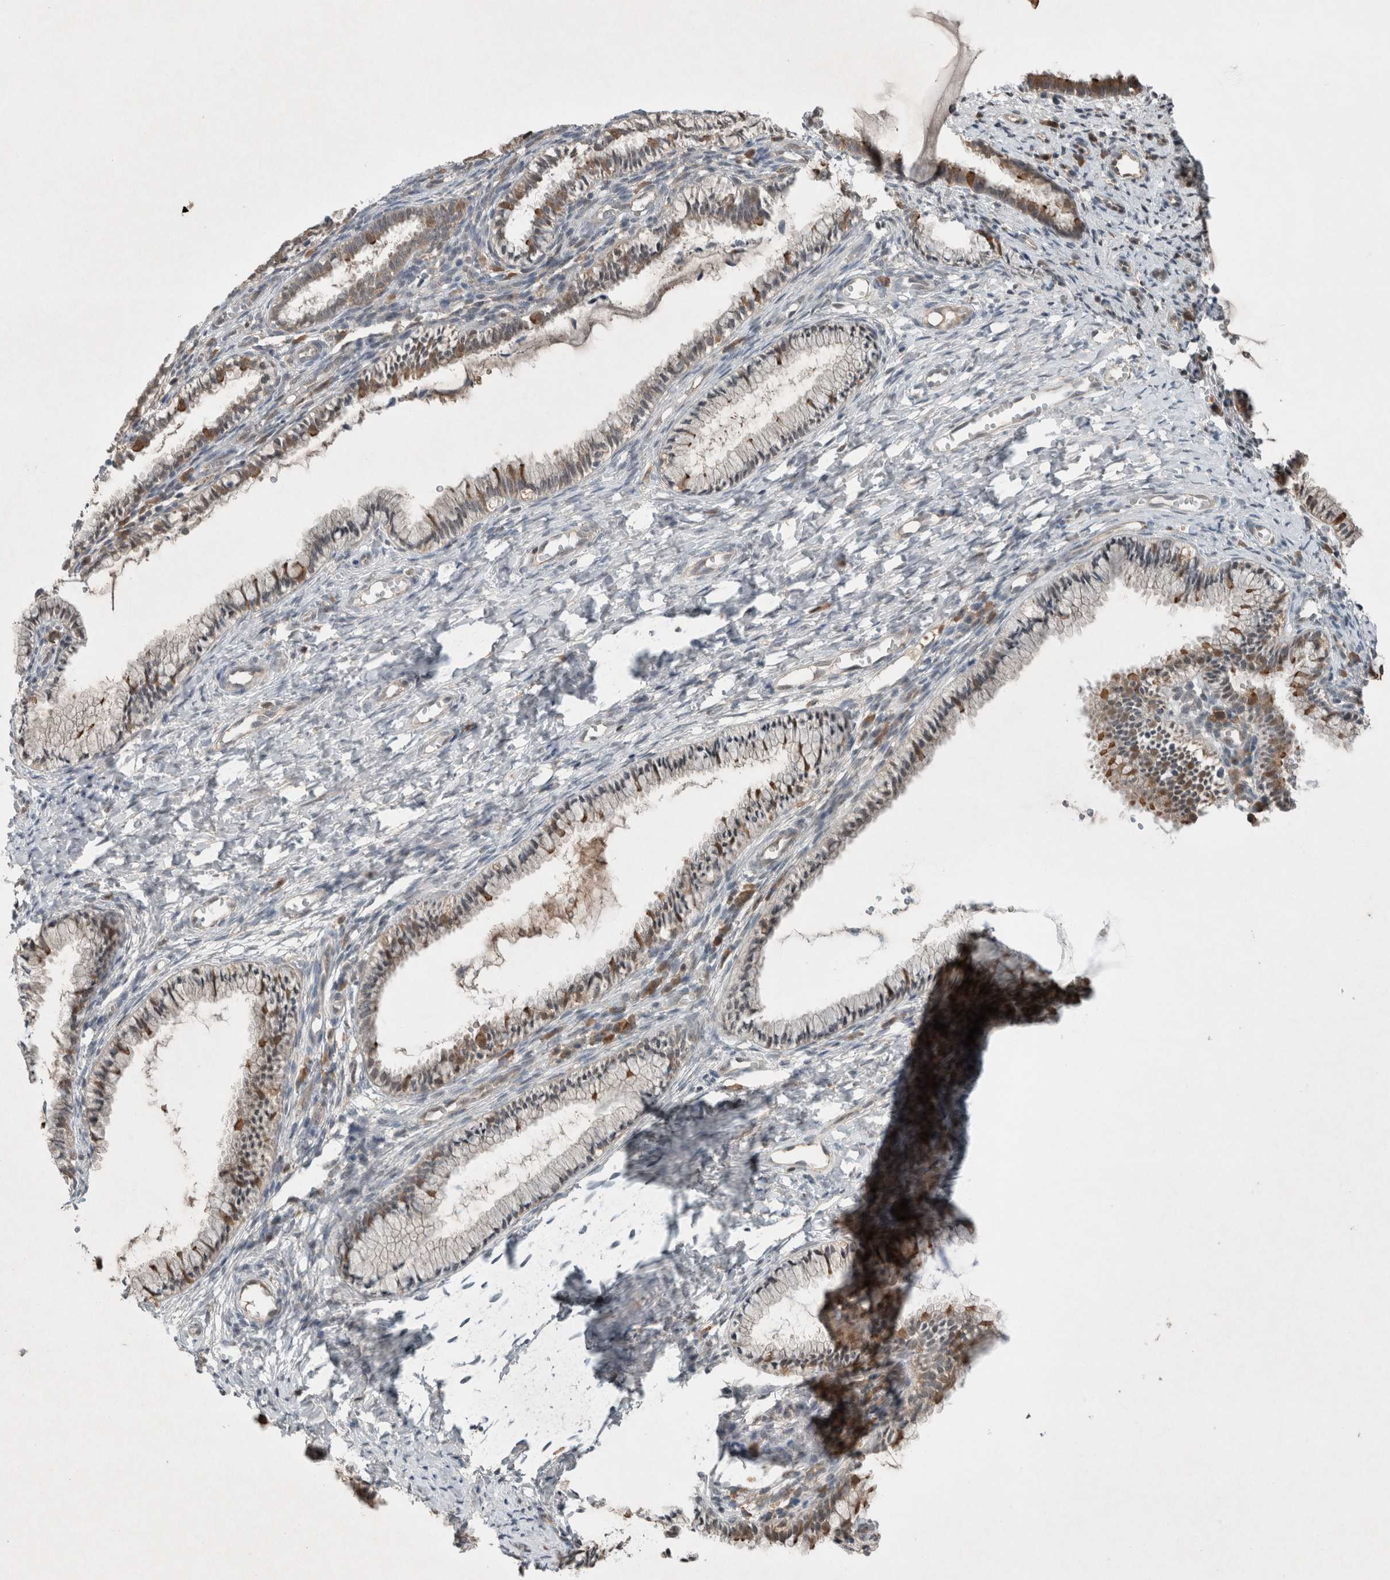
{"staining": {"intensity": "moderate", "quantity": "25%-75%", "location": "cytoplasmic/membranous"}, "tissue": "cervix", "cell_type": "Glandular cells", "image_type": "normal", "snomed": [{"axis": "morphology", "description": "Normal tissue, NOS"}, {"axis": "topography", "description": "Cervix"}], "caption": "Immunohistochemical staining of benign cervix shows 25%-75% levels of moderate cytoplasmic/membranous protein expression in approximately 25%-75% of glandular cells.", "gene": "ENSG00000285245", "patient": {"sex": "female", "age": 27}}